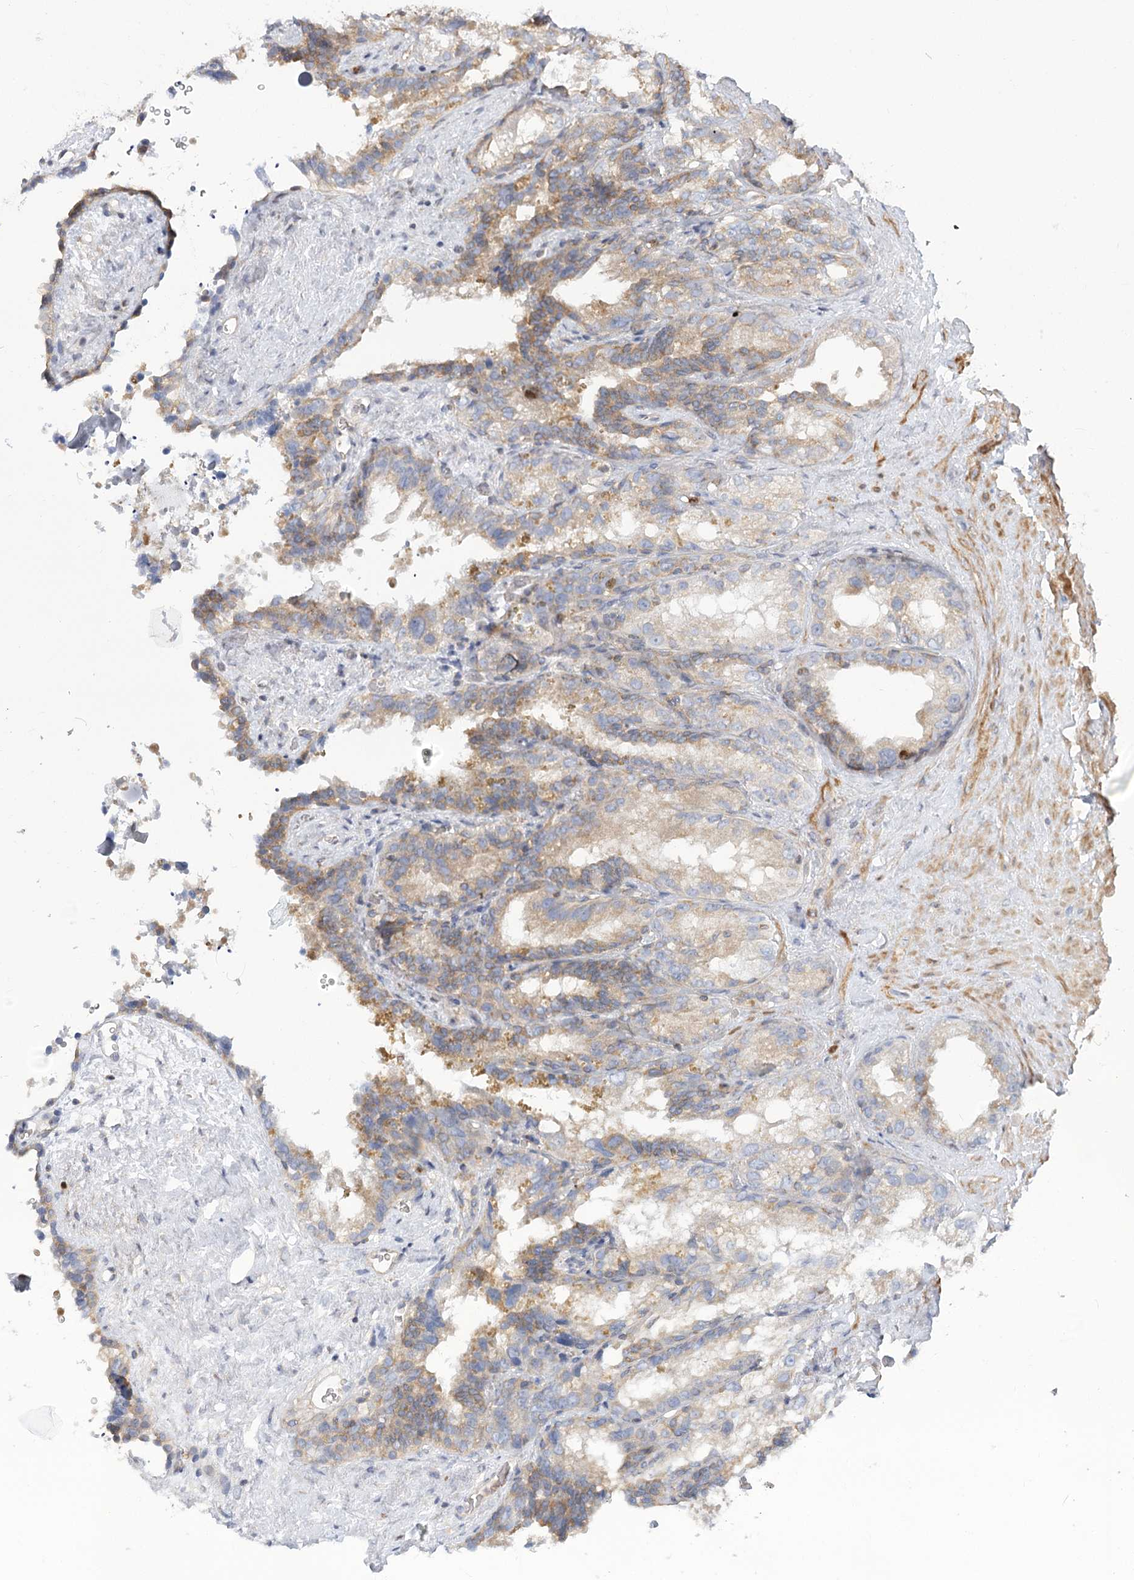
{"staining": {"intensity": "moderate", "quantity": "25%-75%", "location": "cytoplasmic/membranous"}, "tissue": "seminal vesicle", "cell_type": "Glandular cells", "image_type": "normal", "snomed": [{"axis": "morphology", "description": "Normal tissue, NOS"}, {"axis": "topography", "description": "Seminal veicle"}], "caption": "A medium amount of moderate cytoplasmic/membranous staining is present in about 25%-75% of glandular cells in benign seminal vesicle. The protein is stained brown, and the nuclei are stained in blue (DAB (3,3'-diaminobenzidine) IHC with brightfield microscopy, high magnification).", "gene": "MTMR3", "patient": {"sex": "male", "age": 60}}